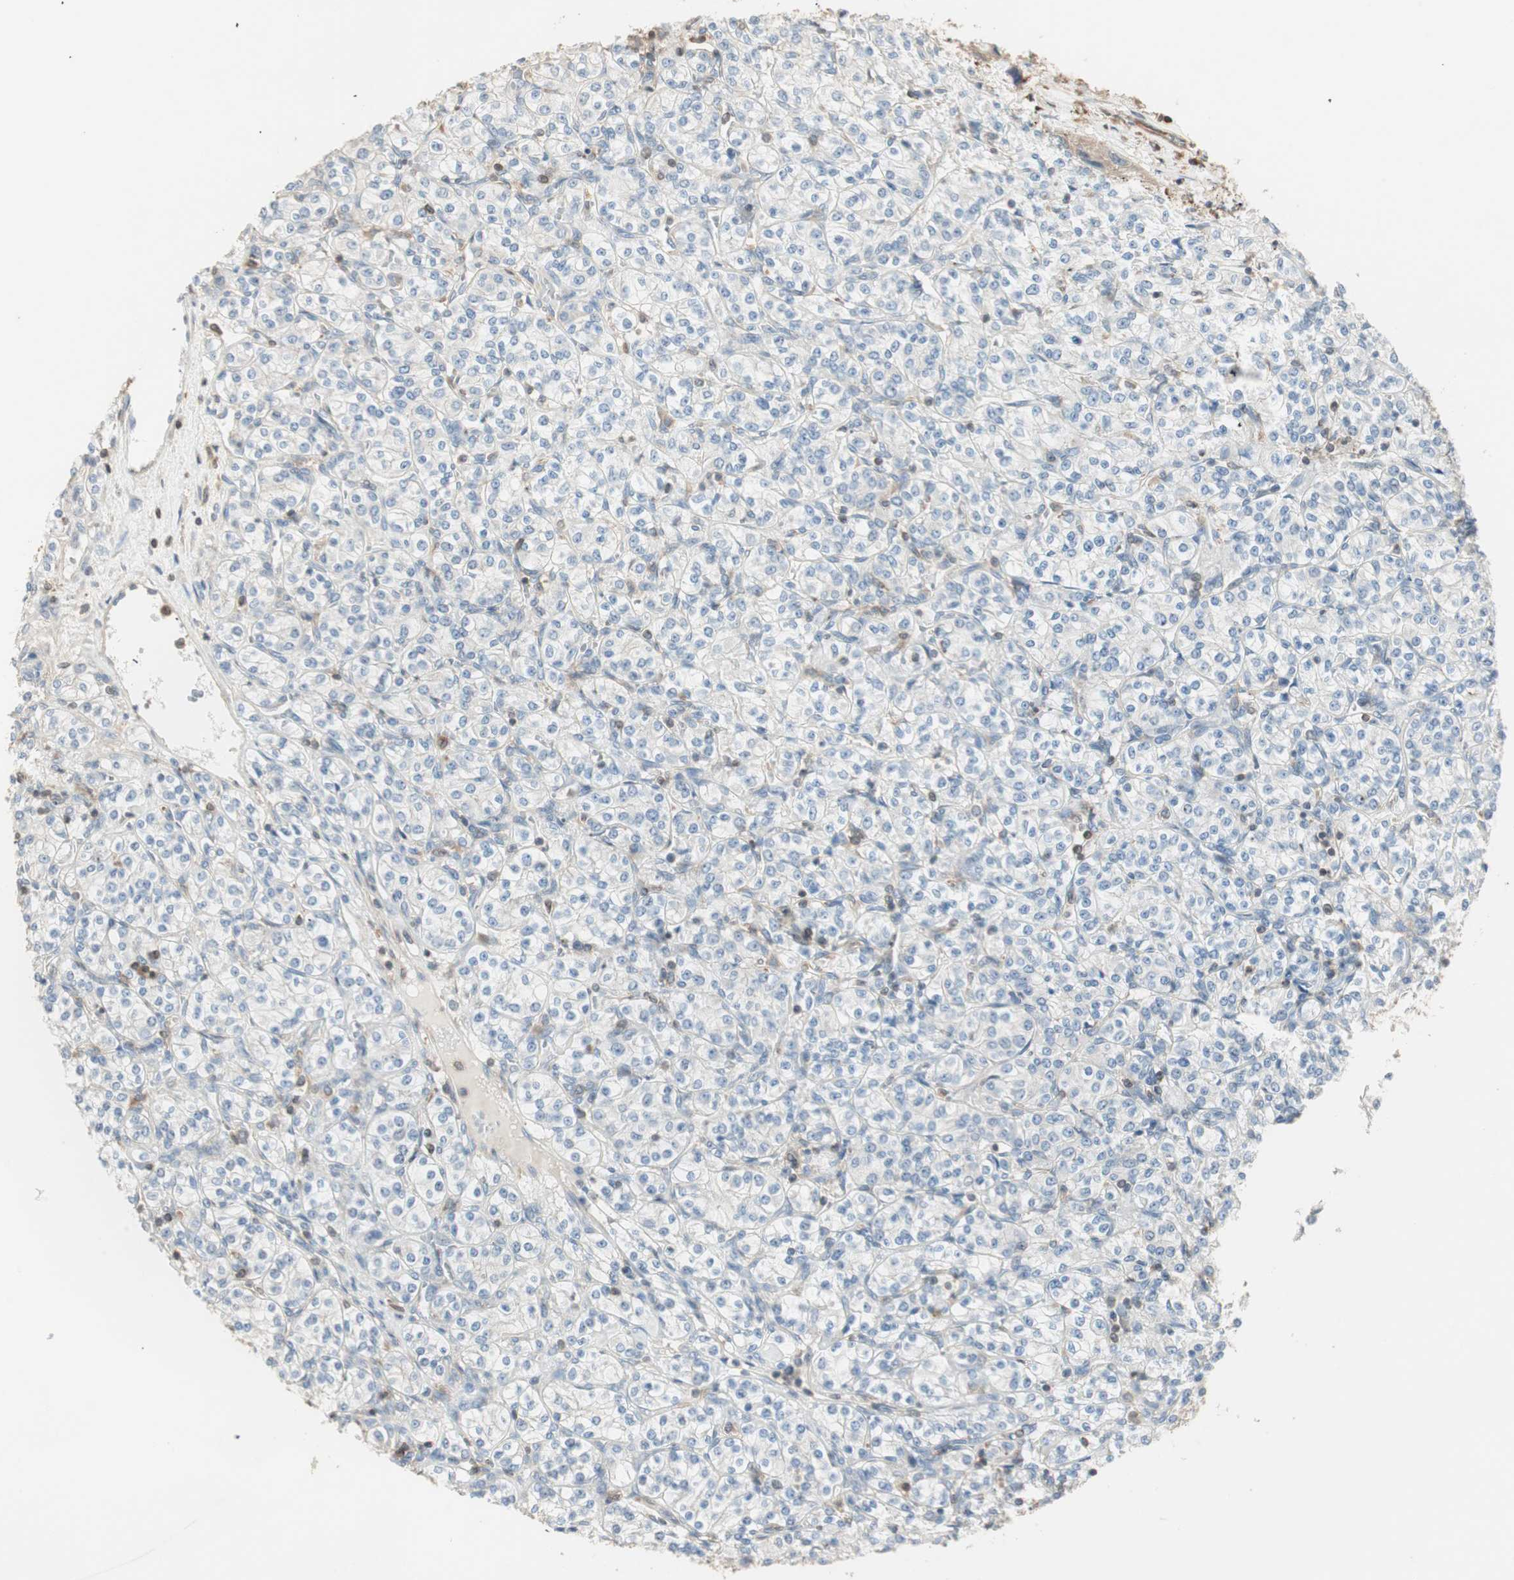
{"staining": {"intensity": "negative", "quantity": "none", "location": "none"}, "tissue": "renal cancer", "cell_type": "Tumor cells", "image_type": "cancer", "snomed": [{"axis": "morphology", "description": "Adenocarcinoma, NOS"}, {"axis": "topography", "description": "Kidney"}], "caption": "Immunohistochemistry (IHC) image of neoplastic tissue: human renal cancer stained with DAB (3,3'-diaminobenzidine) shows no significant protein positivity in tumor cells.", "gene": "CRLF3", "patient": {"sex": "male", "age": 77}}